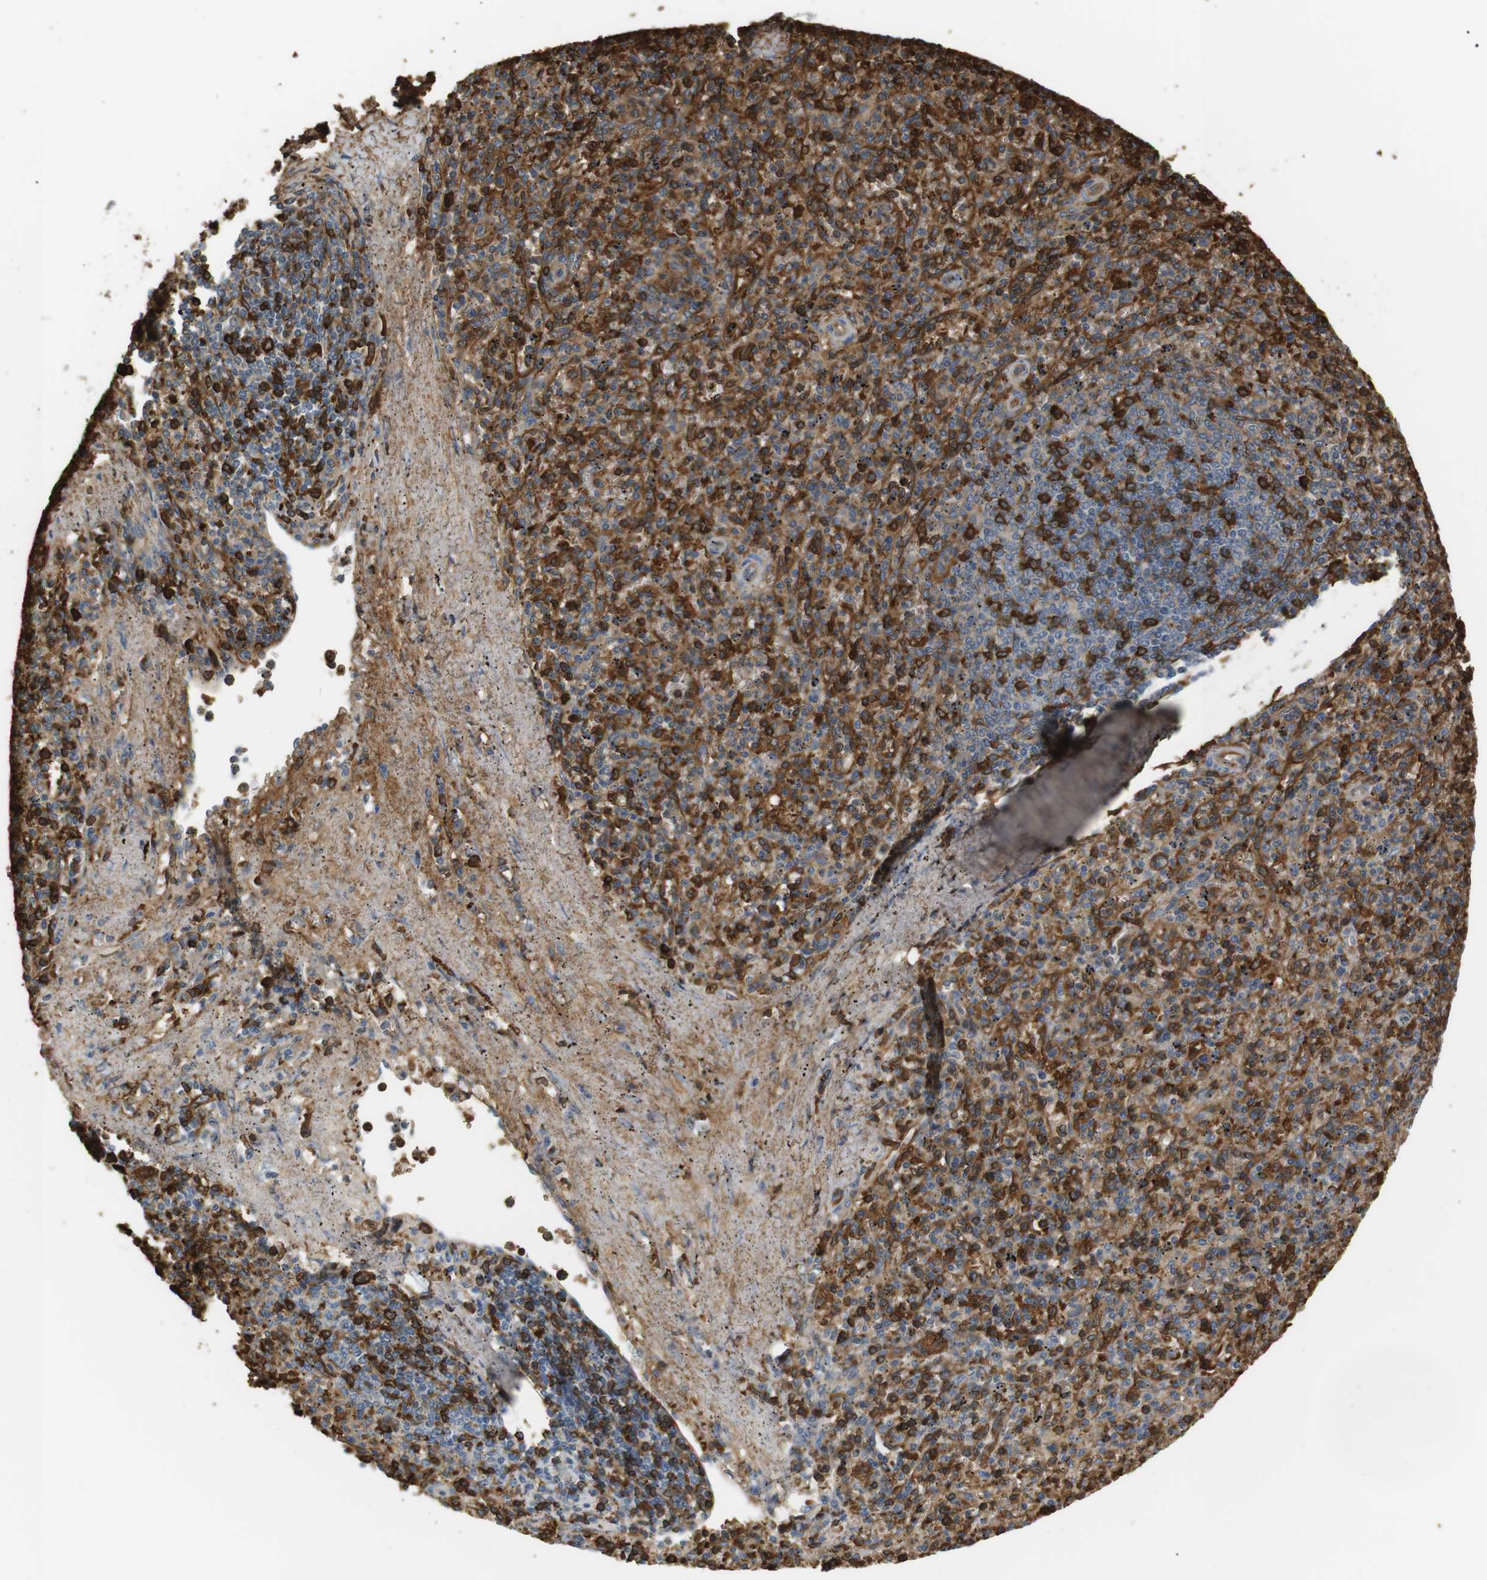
{"staining": {"intensity": "weak", "quantity": "25%-75%", "location": "cytoplasmic/membranous"}, "tissue": "spleen", "cell_type": "Cells in red pulp", "image_type": "normal", "snomed": [{"axis": "morphology", "description": "Normal tissue, NOS"}, {"axis": "topography", "description": "Spleen"}], "caption": "Immunohistochemistry histopathology image of benign spleen: human spleen stained using immunohistochemistry demonstrates low levels of weak protein expression localized specifically in the cytoplasmic/membranous of cells in red pulp, appearing as a cytoplasmic/membranous brown color.", "gene": "ADCY10", "patient": {"sex": "male", "age": 72}}